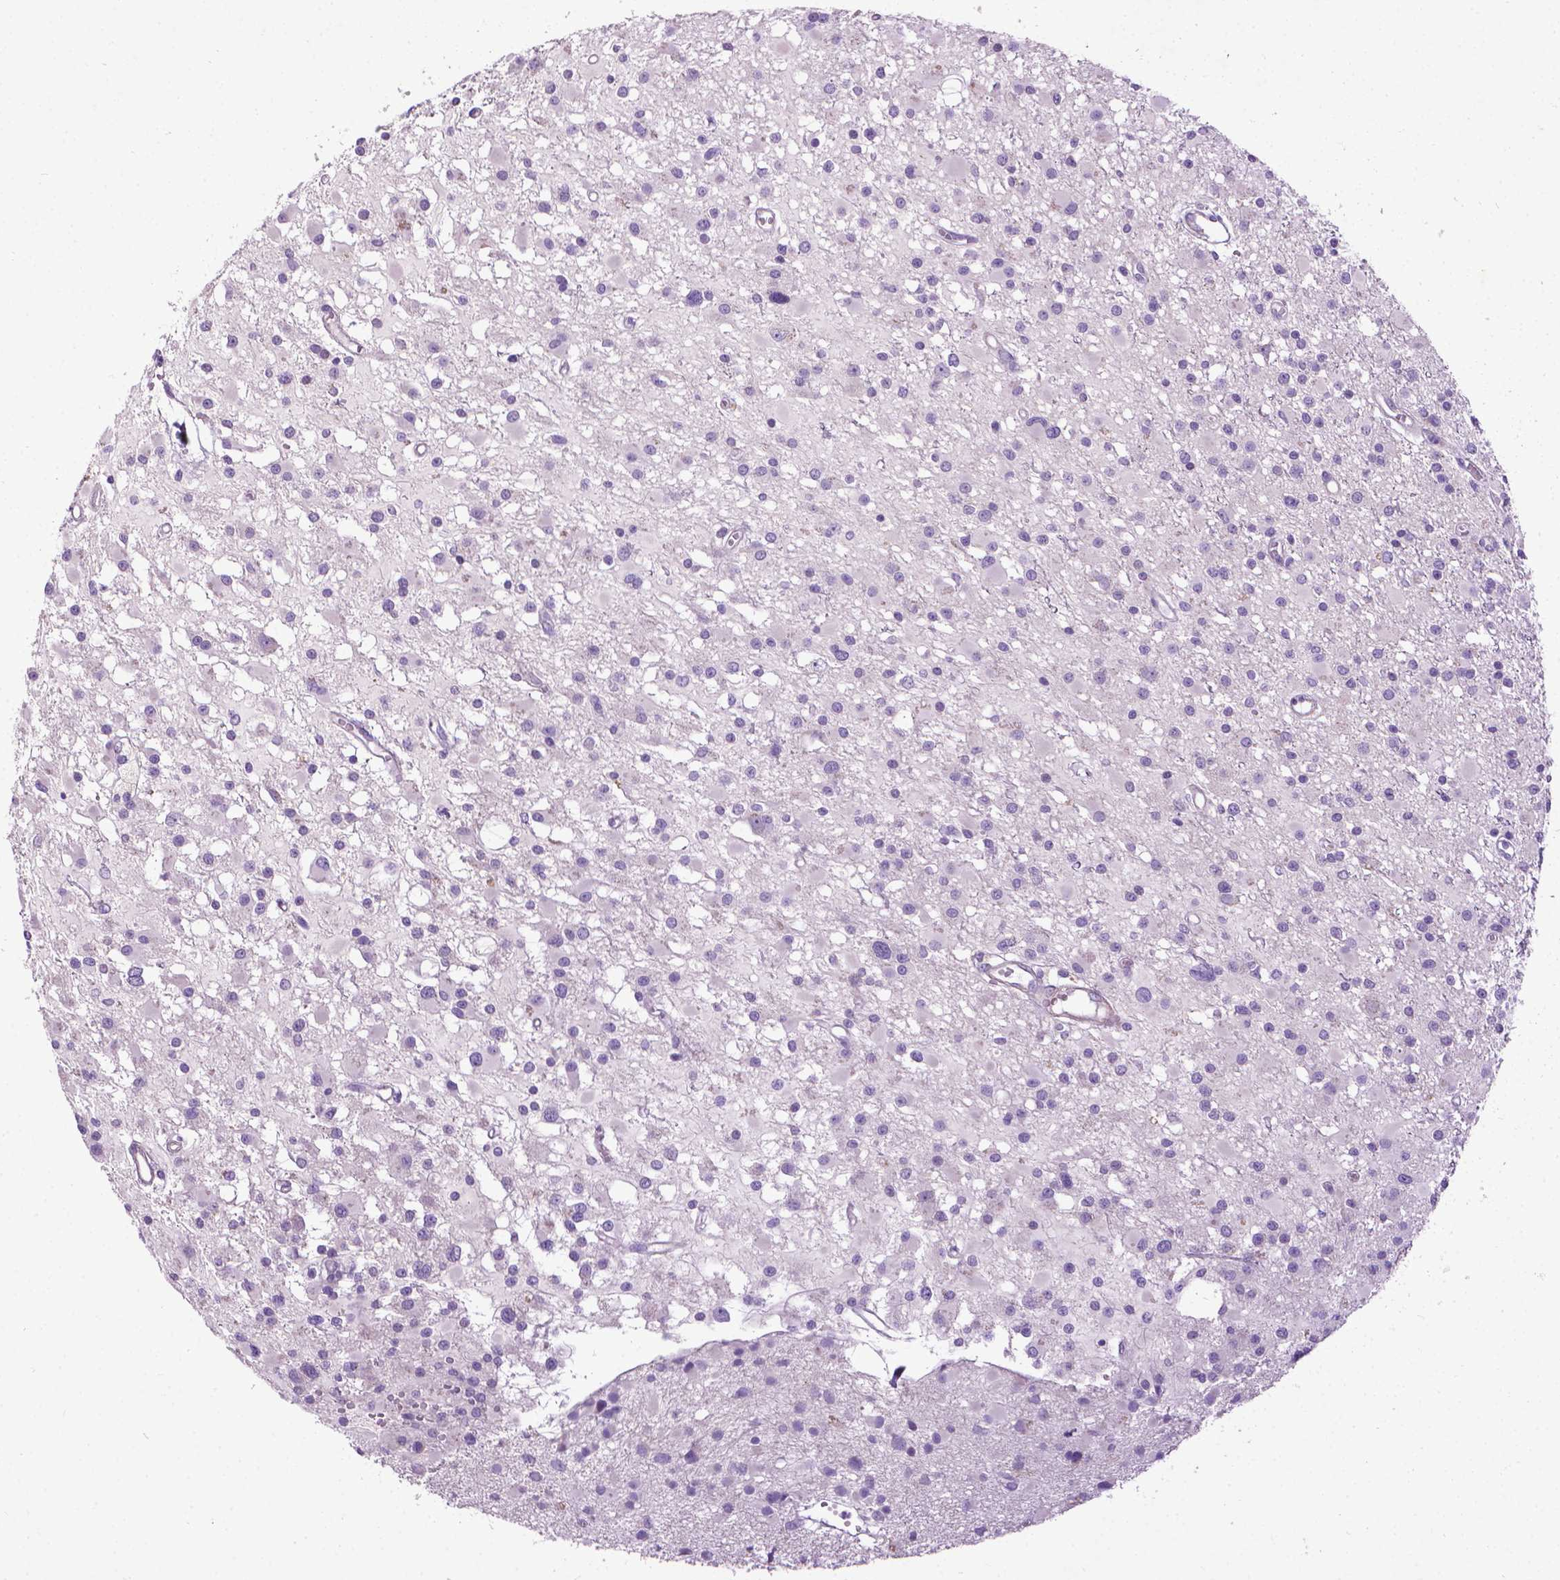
{"staining": {"intensity": "negative", "quantity": "none", "location": "none"}, "tissue": "glioma", "cell_type": "Tumor cells", "image_type": "cancer", "snomed": [{"axis": "morphology", "description": "Glioma, malignant, High grade"}, {"axis": "topography", "description": "Brain"}], "caption": "A histopathology image of glioma stained for a protein displays no brown staining in tumor cells.", "gene": "AQP10", "patient": {"sex": "male", "age": 54}}